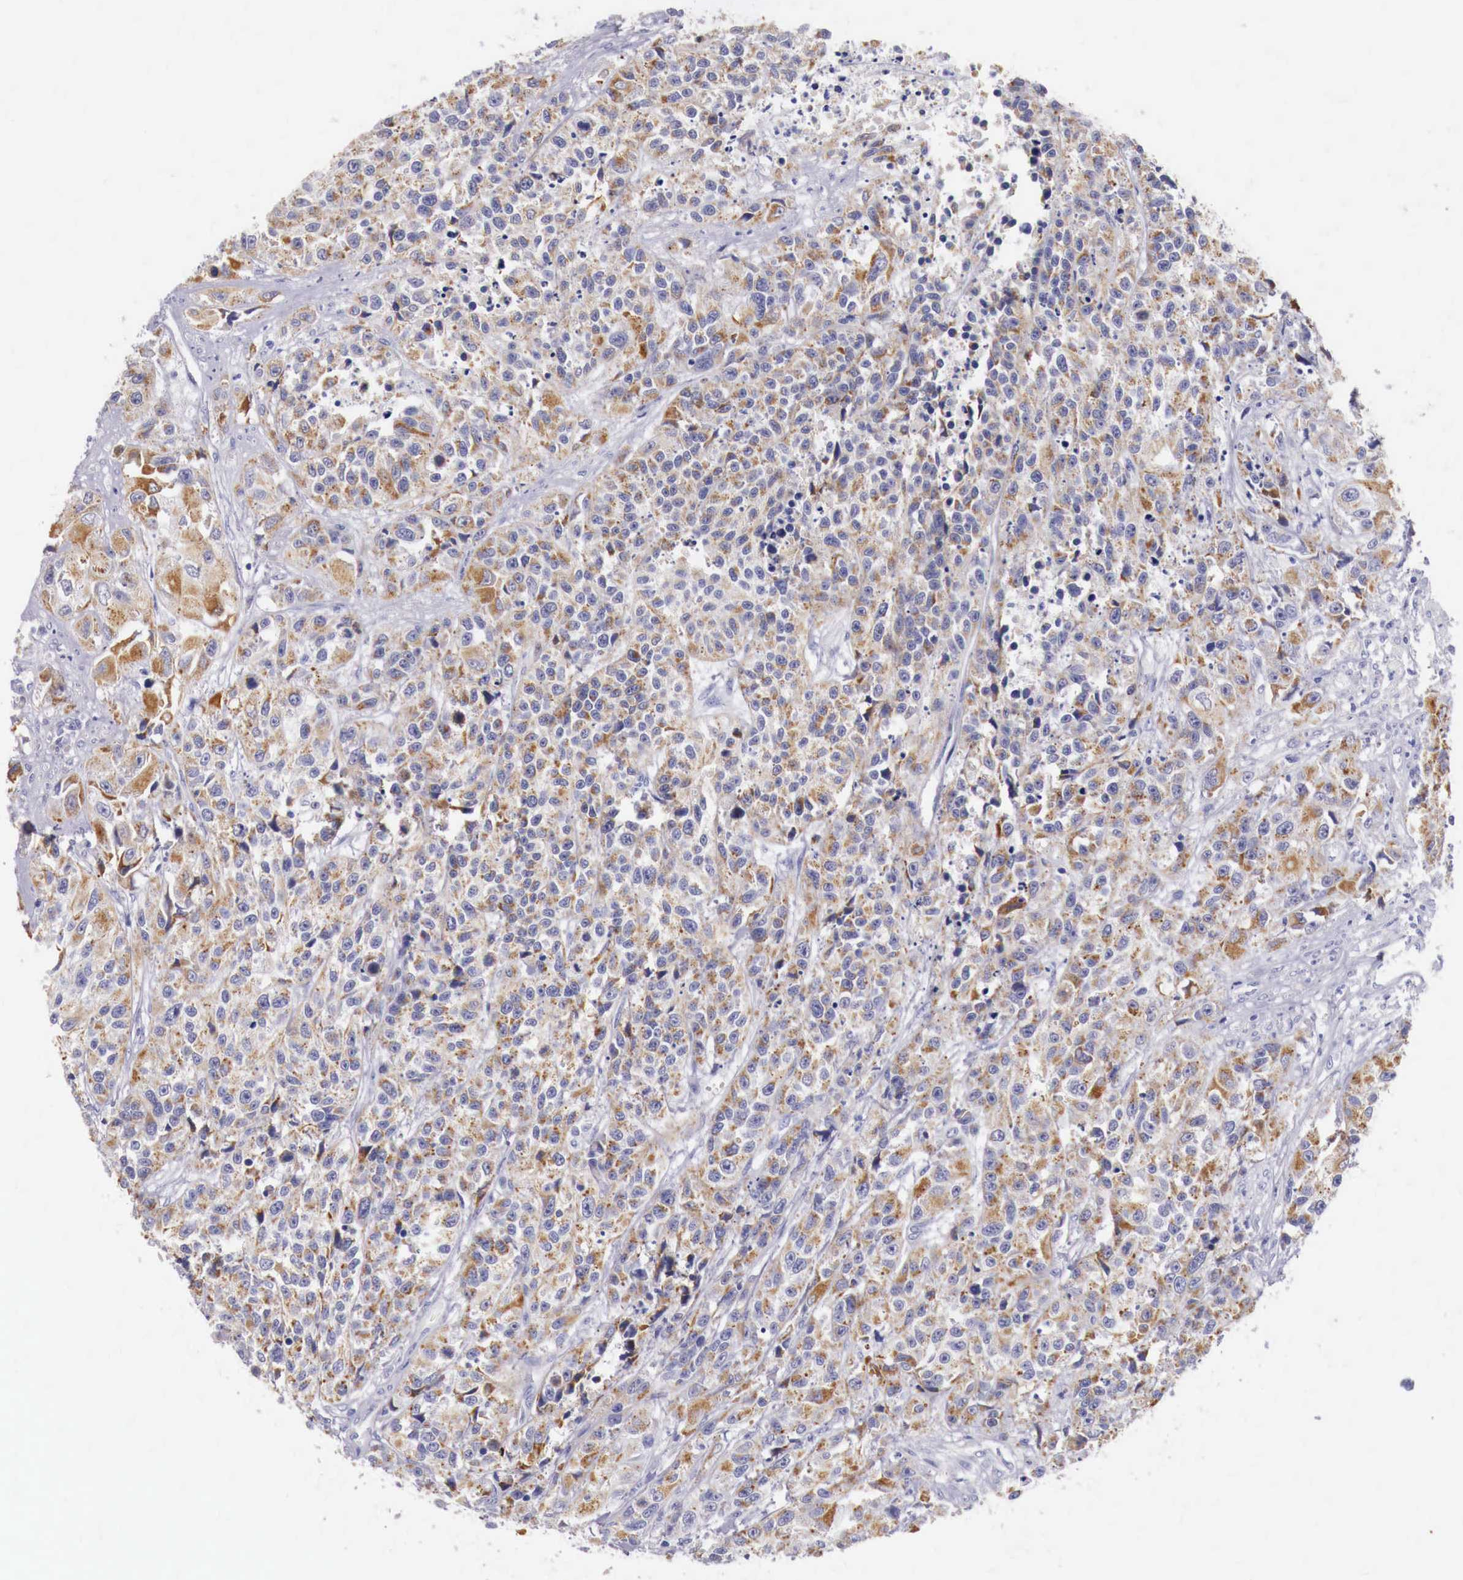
{"staining": {"intensity": "moderate", "quantity": ">75%", "location": "cytoplasmic/membranous"}, "tissue": "urothelial cancer", "cell_type": "Tumor cells", "image_type": "cancer", "snomed": [{"axis": "morphology", "description": "Urothelial carcinoma, High grade"}, {"axis": "topography", "description": "Urinary bladder"}], "caption": "DAB immunohistochemical staining of human high-grade urothelial carcinoma exhibits moderate cytoplasmic/membranous protein staining in approximately >75% of tumor cells. (brown staining indicates protein expression, while blue staining denotes nuclei).", "gene": "NREP", "patient": {"sex": "female", "age": 81}}